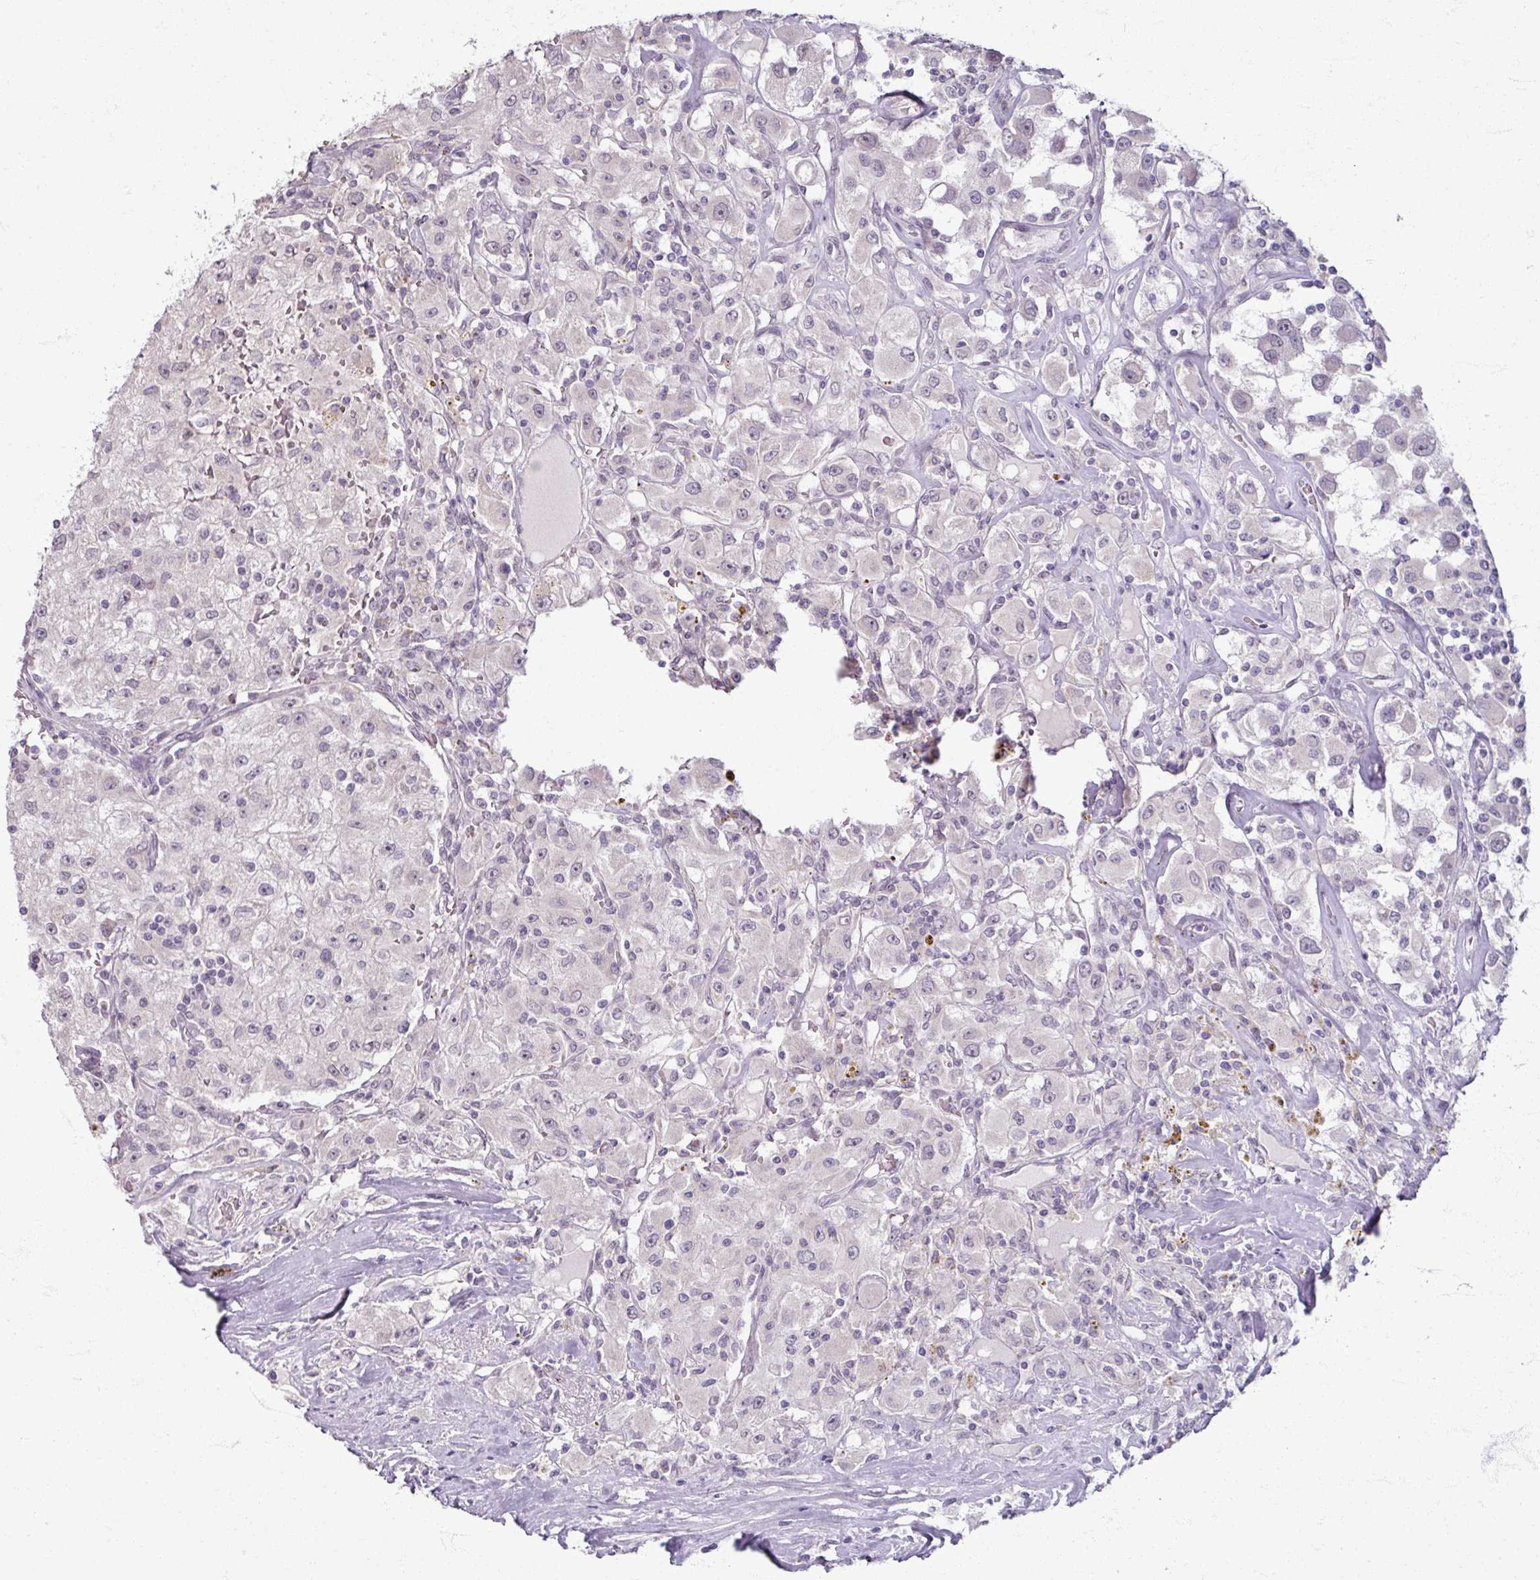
{"staining": {"intensity": "negative", "quantity": "none", "location": "none"}, "tissue": "renal cancer", "cell_type": "Tumor cells", "image_type": "cancer", "snomed": [{"axis": "morphology", "description": "Adenocarcinoma, NOS"}, {"axis": "topography", "description": "Kidney"}], "caption": "Image shows no protein positivity in tumor cells of adenocarcinoma (renal) tissue.", "gene": "SOX11", "patient": {"sex": "female", "age": 67}}